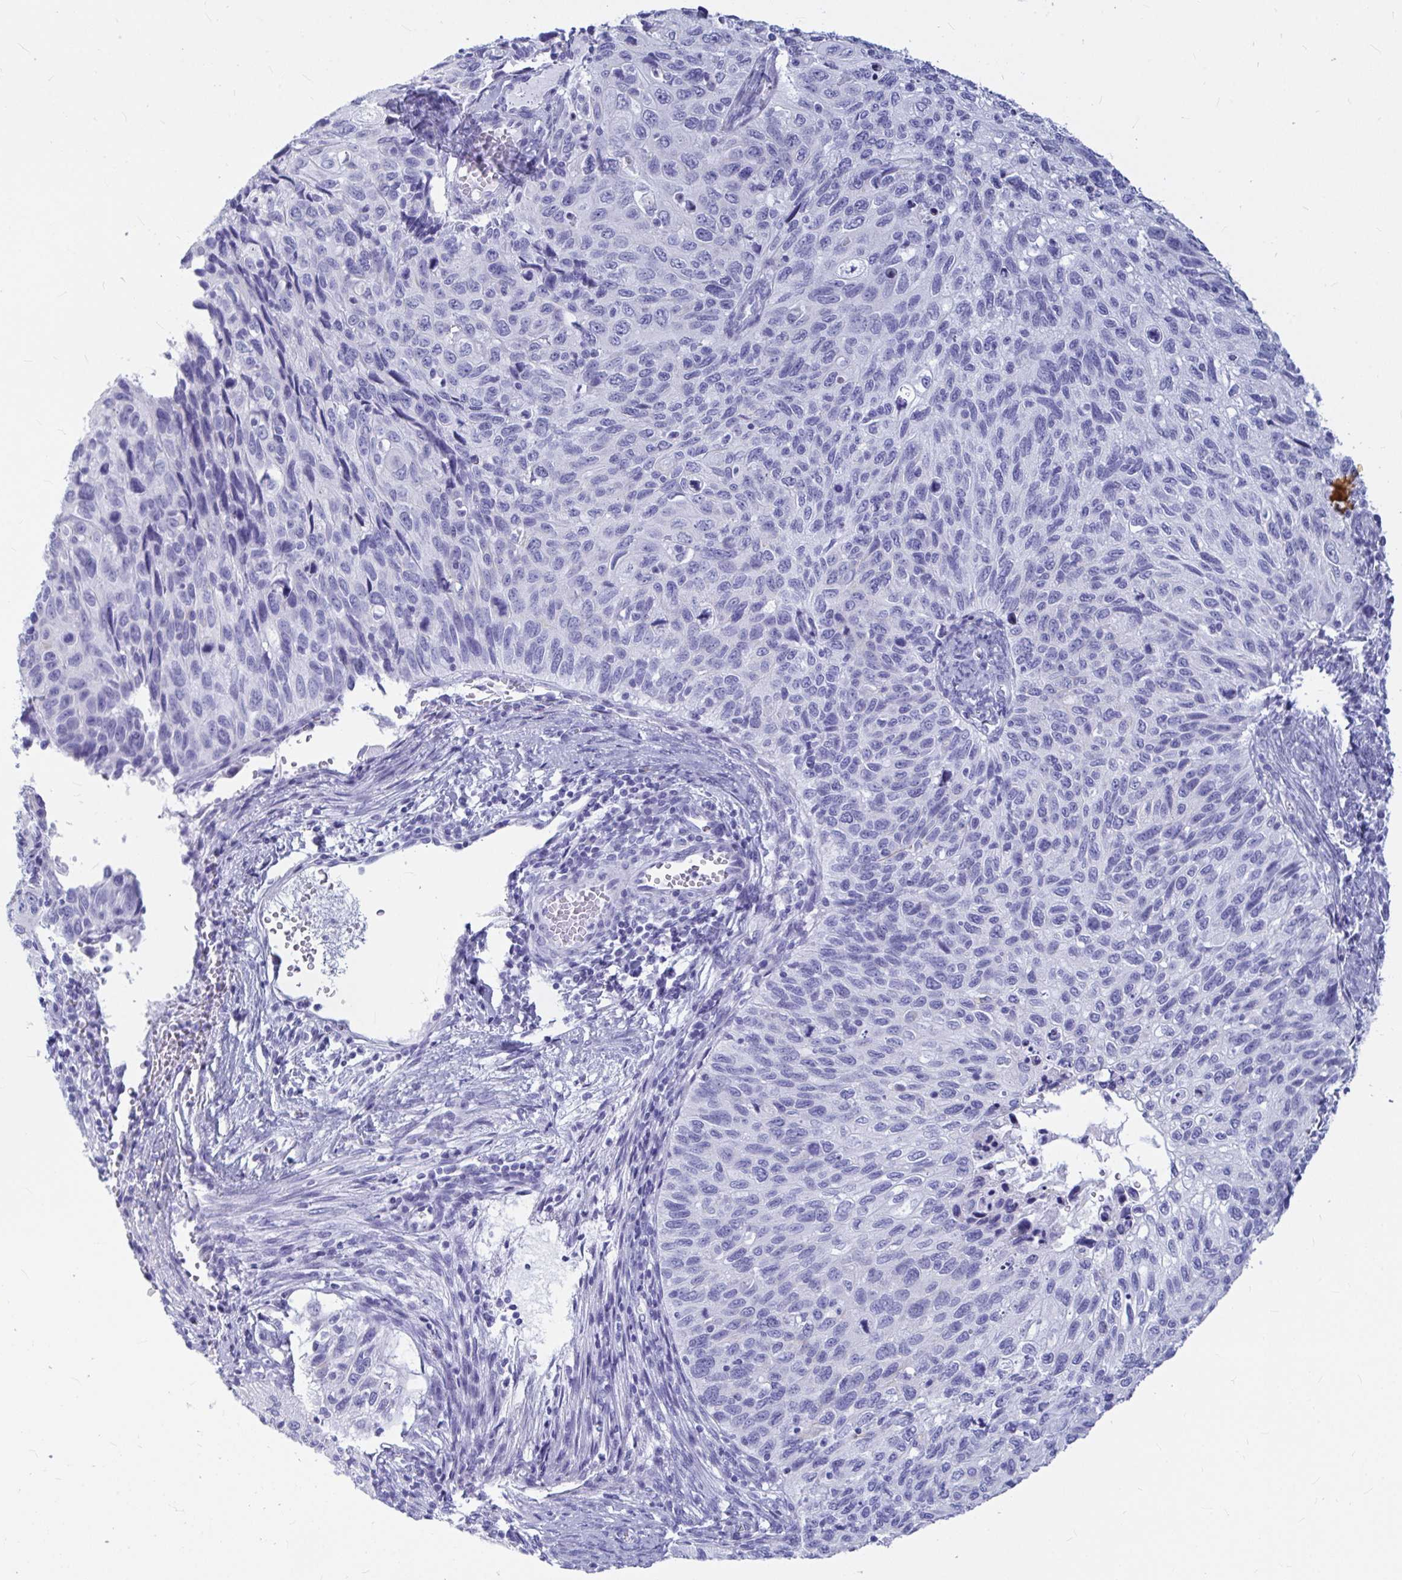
{"staining": {"intensity": "negative", "quantity": "none", "location": "none"}, "tissue": "cervical cancer", "cell_type": "Tumor cells", "image_type": "cancer", "snomed": [{"axis": "morphology", "description": "Squamous cell carcinoma, NOS"}, {"axis": "topography", "description": "Cervix"}], "caption": "Tumor cells show no significant protein staining in cervical squamous cell carcinoma.", "gene": "OR5J2", "patient": {"sex": "female", "age": 70}}